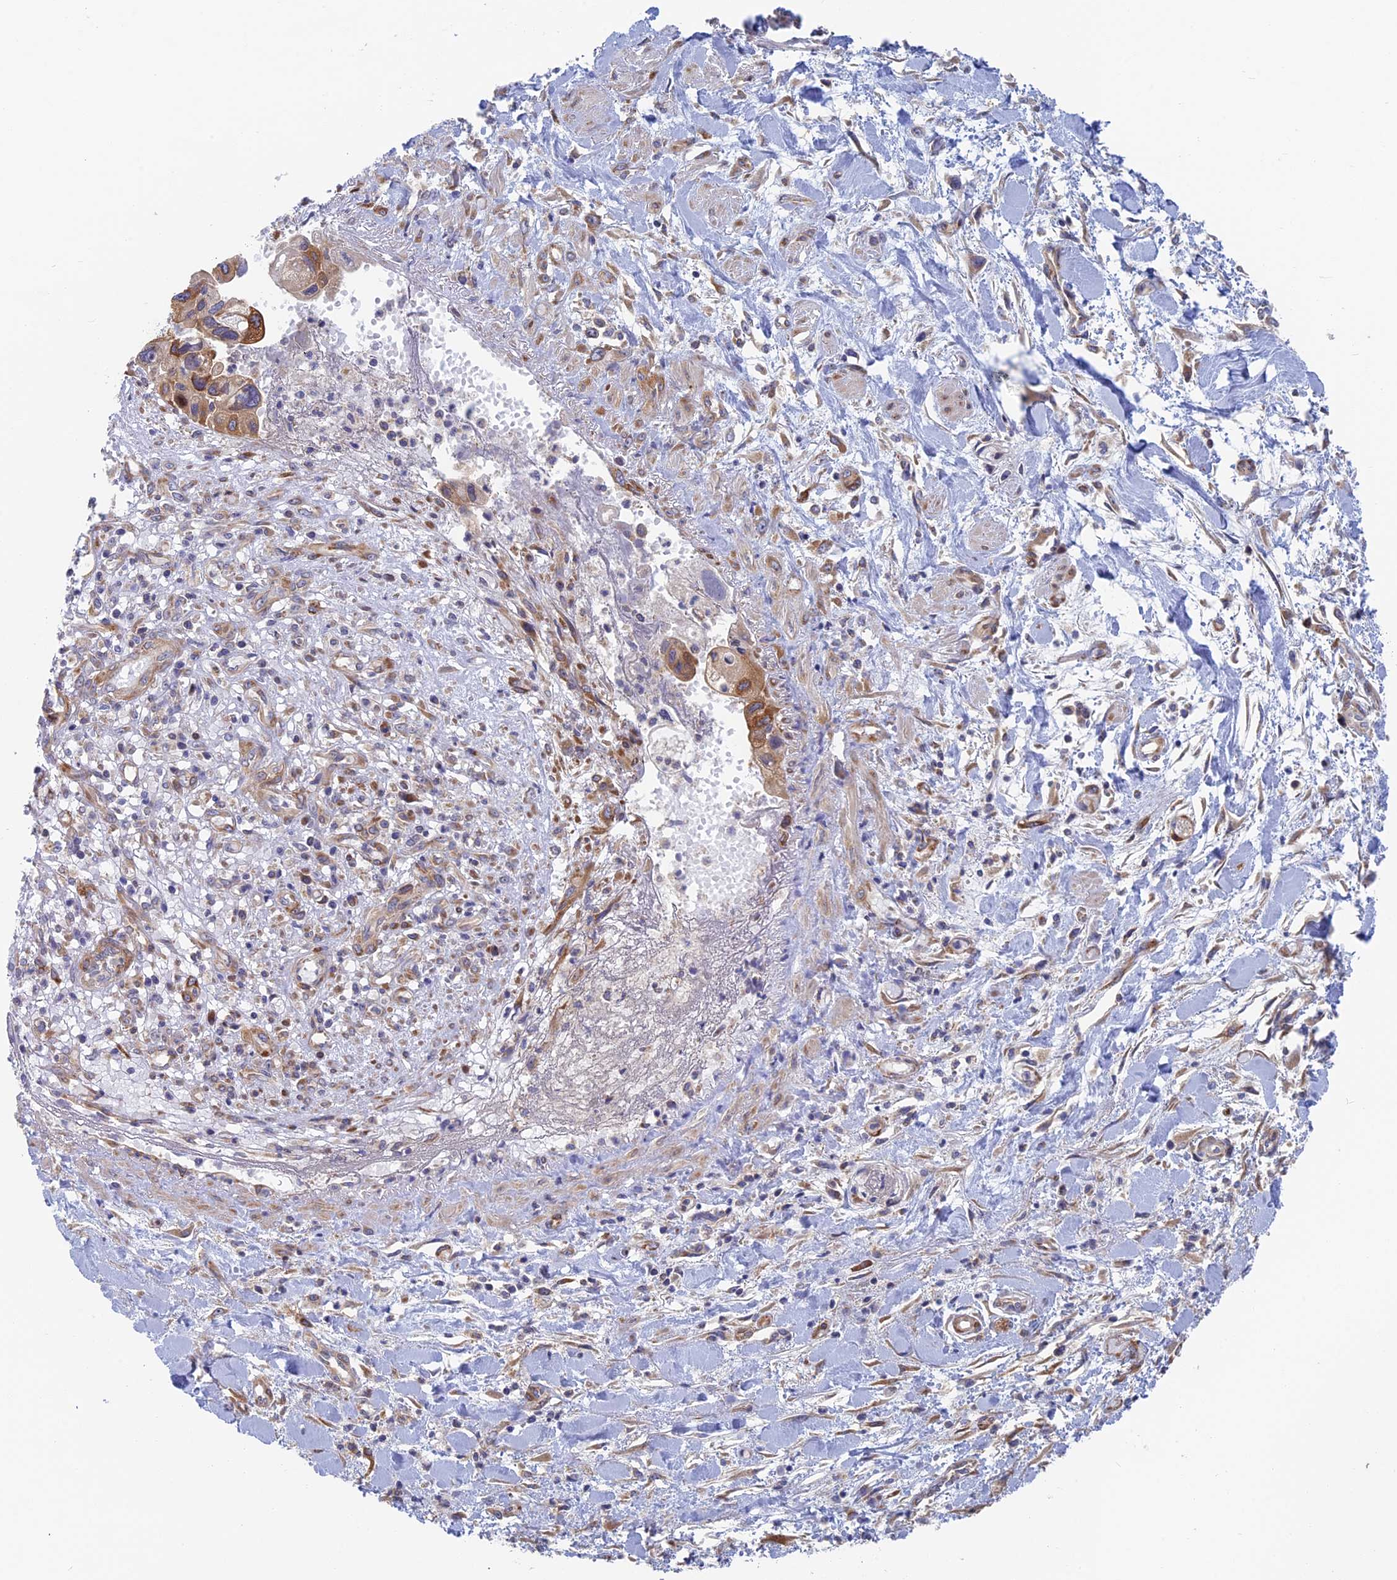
{"staining": {"intensity": "moderate", "quantity": ">75%", "location": "cytoplasmic/membranous"}, "tissue": "pancreatic cancer", "cell_type": "Tumor cells", "image_type": "cancer", "snomed": [{"axis": "morphology", "description": "Adenocarcinoma, NOS"}, {"axis": "topography", "description": "Pancreas"}], "caption": "This is an image of immunohistochemistry staining of pancreatic cancer (adenocarcinoma), which shows moderate positivity in the cytoplasmic/membranous of tumor cells.", "gene": "TBC1D30", "patient": {"sex": "female", "age": 50}}